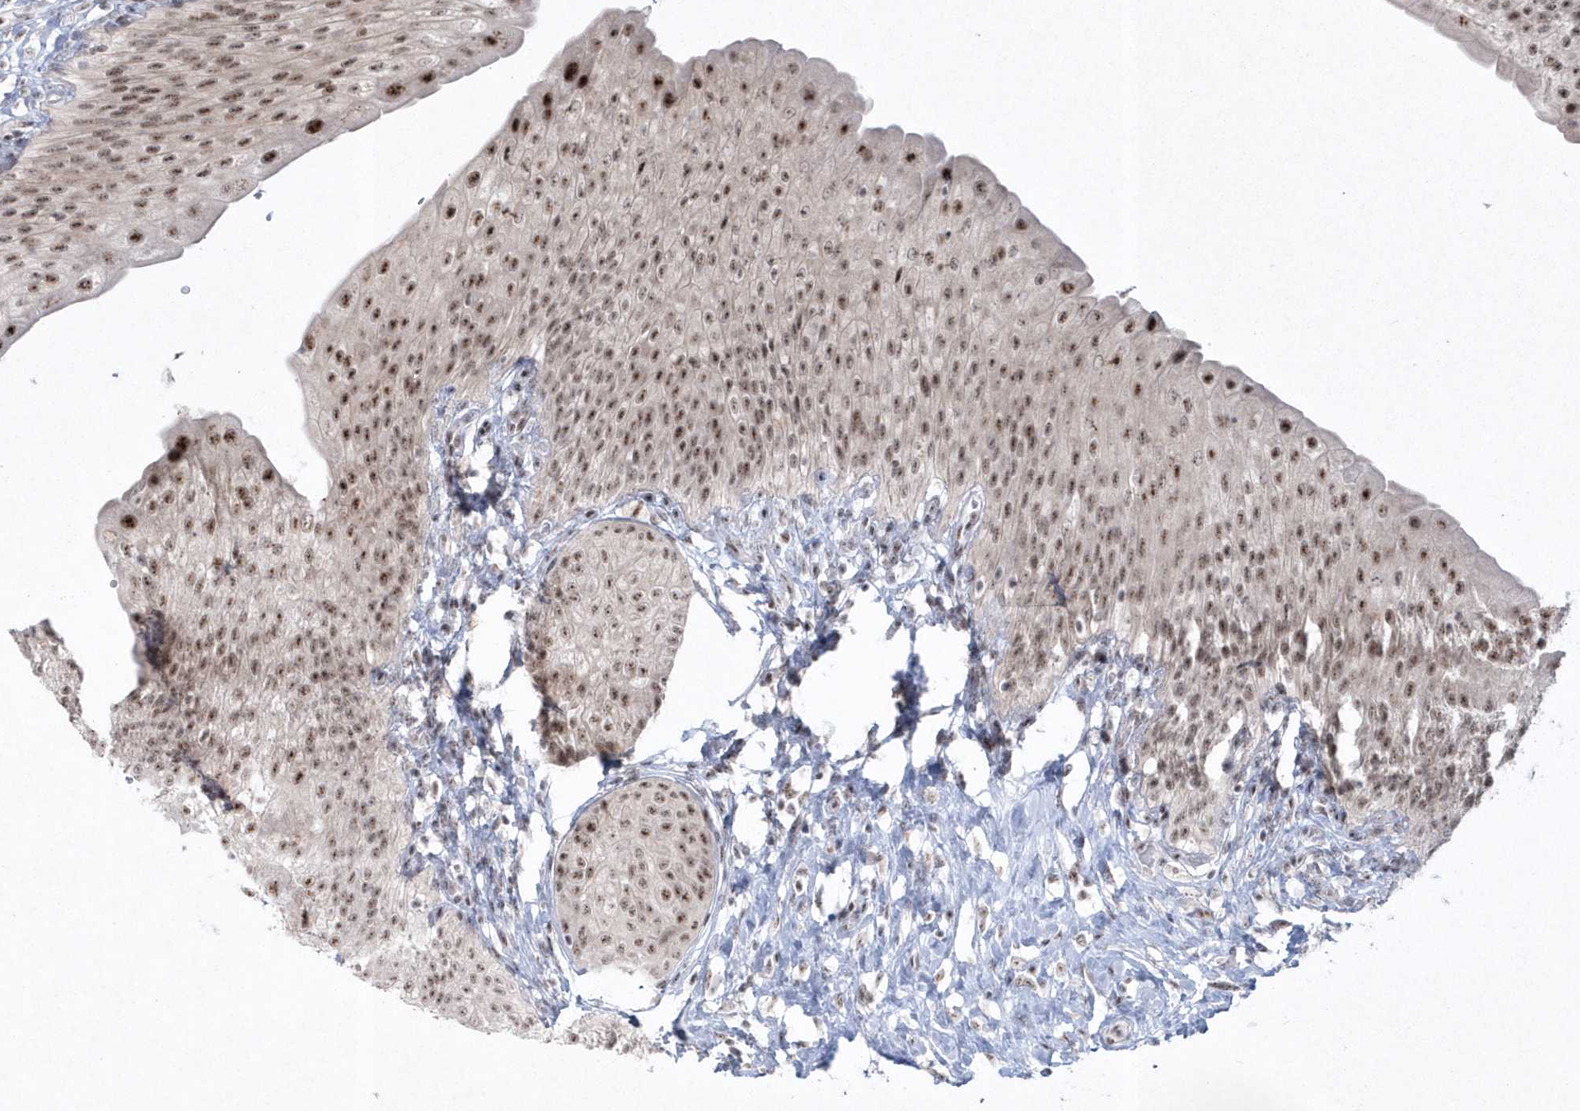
{"staining": {"intensity": "moderate", "quantity": ">75%", "location": "nuclear"}, "tissue": "urinary bladder", "cell_type": "Urothelial cells", "image_type": "normal", "snomed": [{"axis": "morphology", "description": "Normal tissue, NOS"}, {"axis": "morphology", "description": "Urothelial carcinoma, High grade"}, {"axis": "topography", "description": "Urinary bladder"}], "caption": "Moderate nuclear expression is identified in about >75% of urothelial cells in benign urinary bladder.", "gene": "KDM6B", "patient": {"sex": "male", "age": 46}}